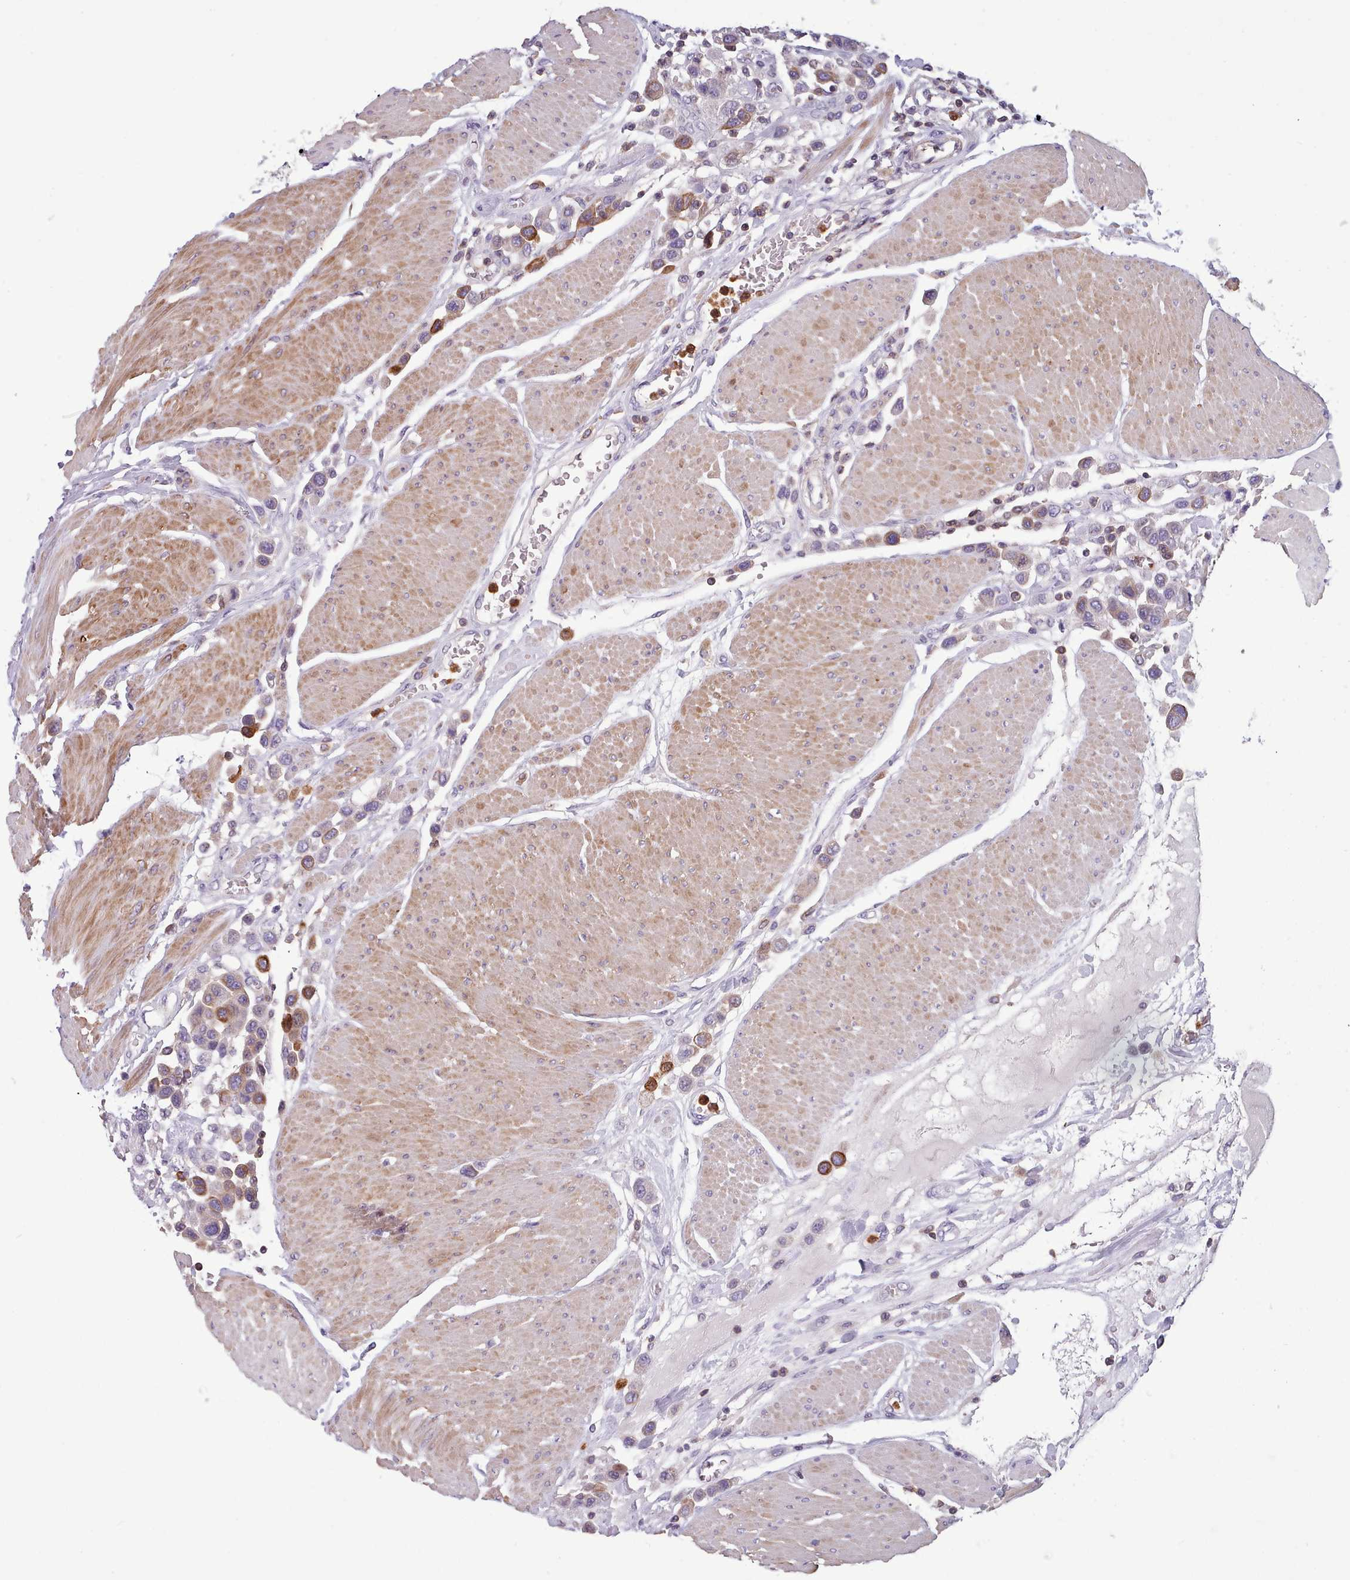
{"staining": {"intensity": "moderate", "quantity": "<25%", "location": "cytoplasmic/membranous"}, "tissue": "urothelial cancer", "cell_type": "Tumor cells", "image_type": "cancer", "snomed": [{"axis": "morphology", "description": "Urothelial carcinoma, High grade"}, {"axis": "topography", "description": "Urinary bladder"}], "caption": "Protein positivity by immunohistochemistry reveals moderate cytoplasmic/membranous expression in about <25% of tumor cells in high-grade urothelial carcinoma.", "gene": "RAC2", "patient": {"sex": "male", "age": 50}}